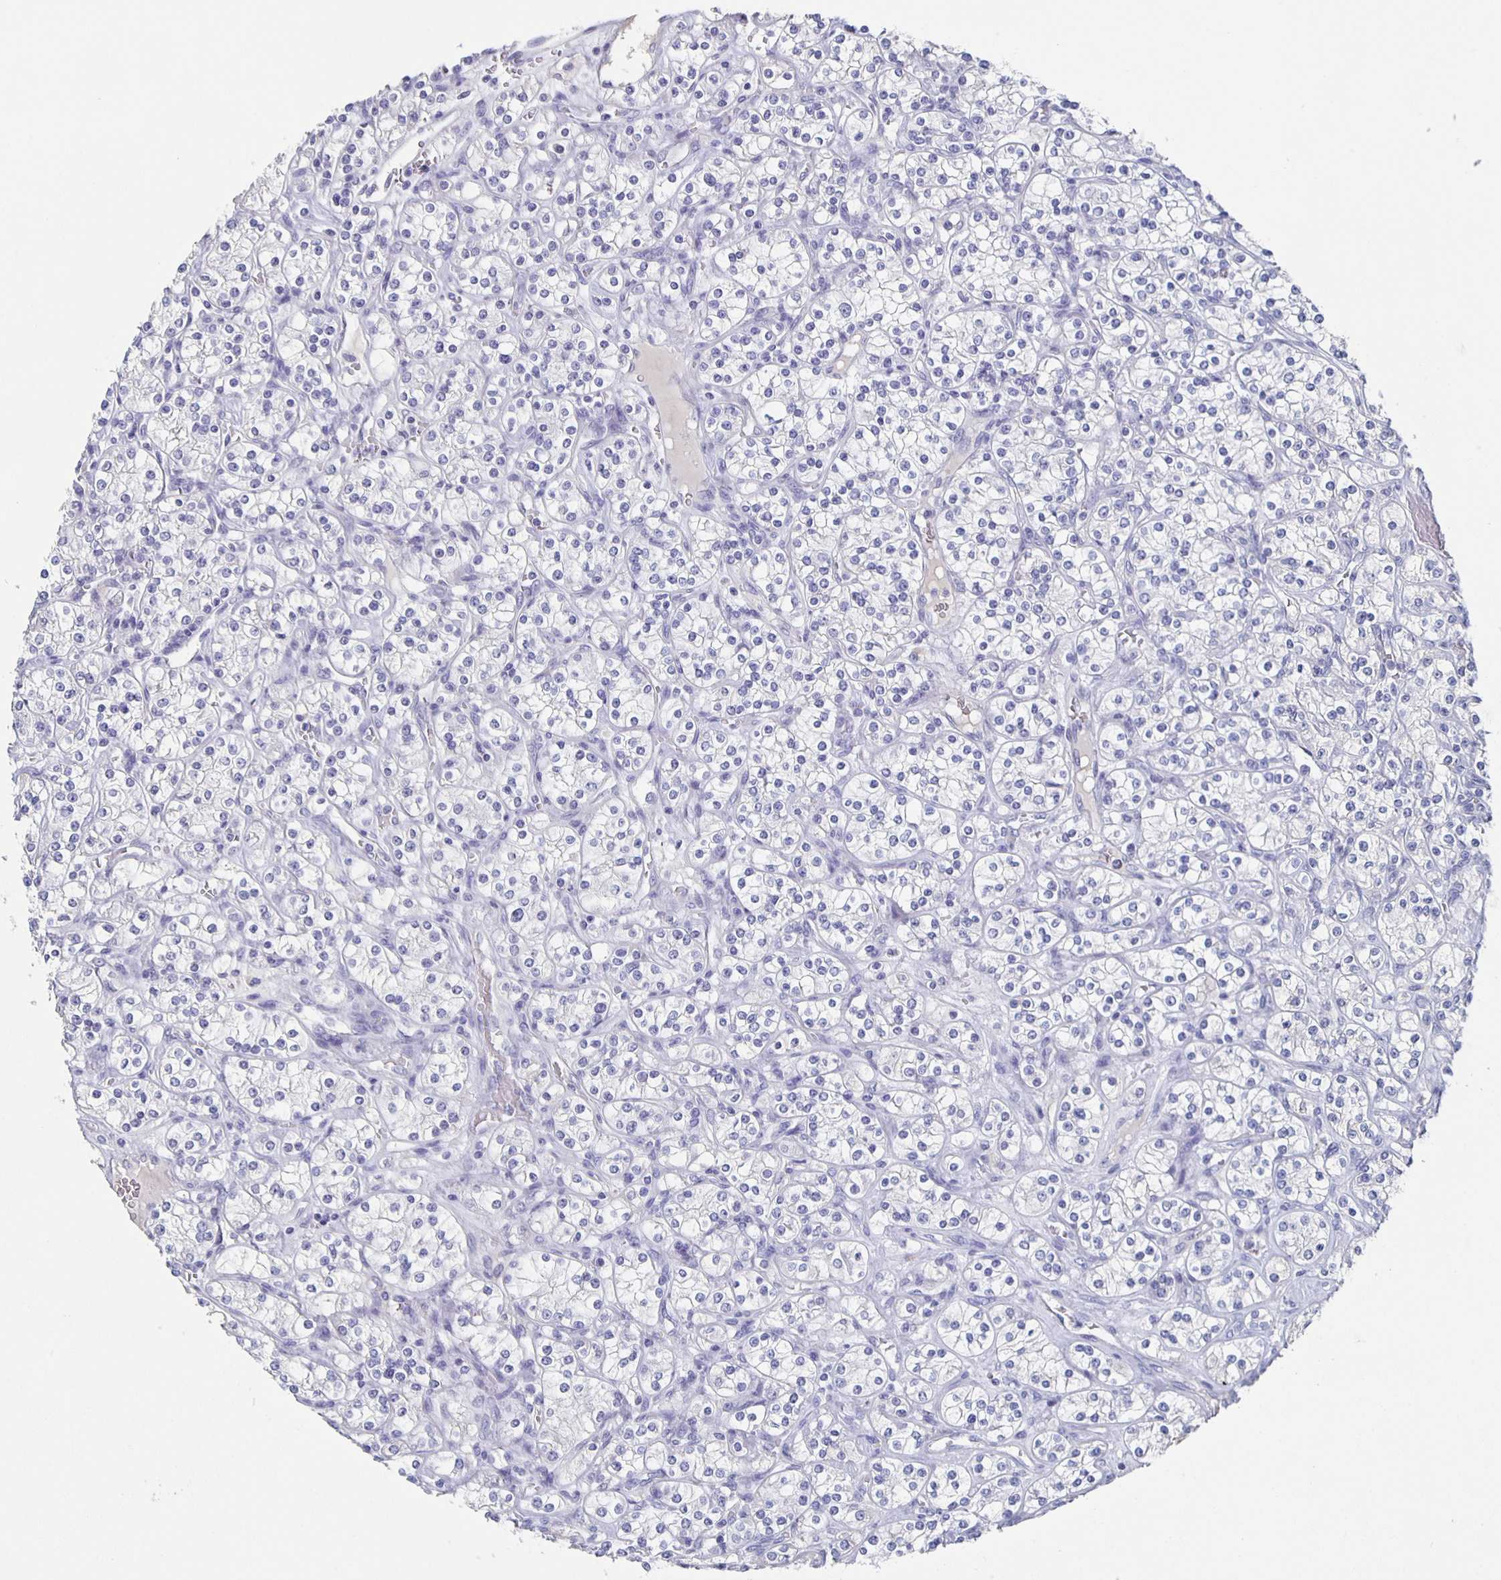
{"staining": {"intensity": "negative", "quantity": "none", "location": "none"}, "tissue": "renal cancer", "cell_type": "Tumor cells", "image_type": "cancer", "snomed": [{"axis": "morphology", "description": "Adenocarcinoma, NOS"}, {"axis": "topography", "description": "Kidney"}], "caption": "High power microscopy histopathology image of an immunohistochemistry histopathology image of renal adenocarcinoma, revealing no significant positivity in tumor cells.", "gene": "CACNA2D2", "patient": {"sex": "male", "age": 77}}